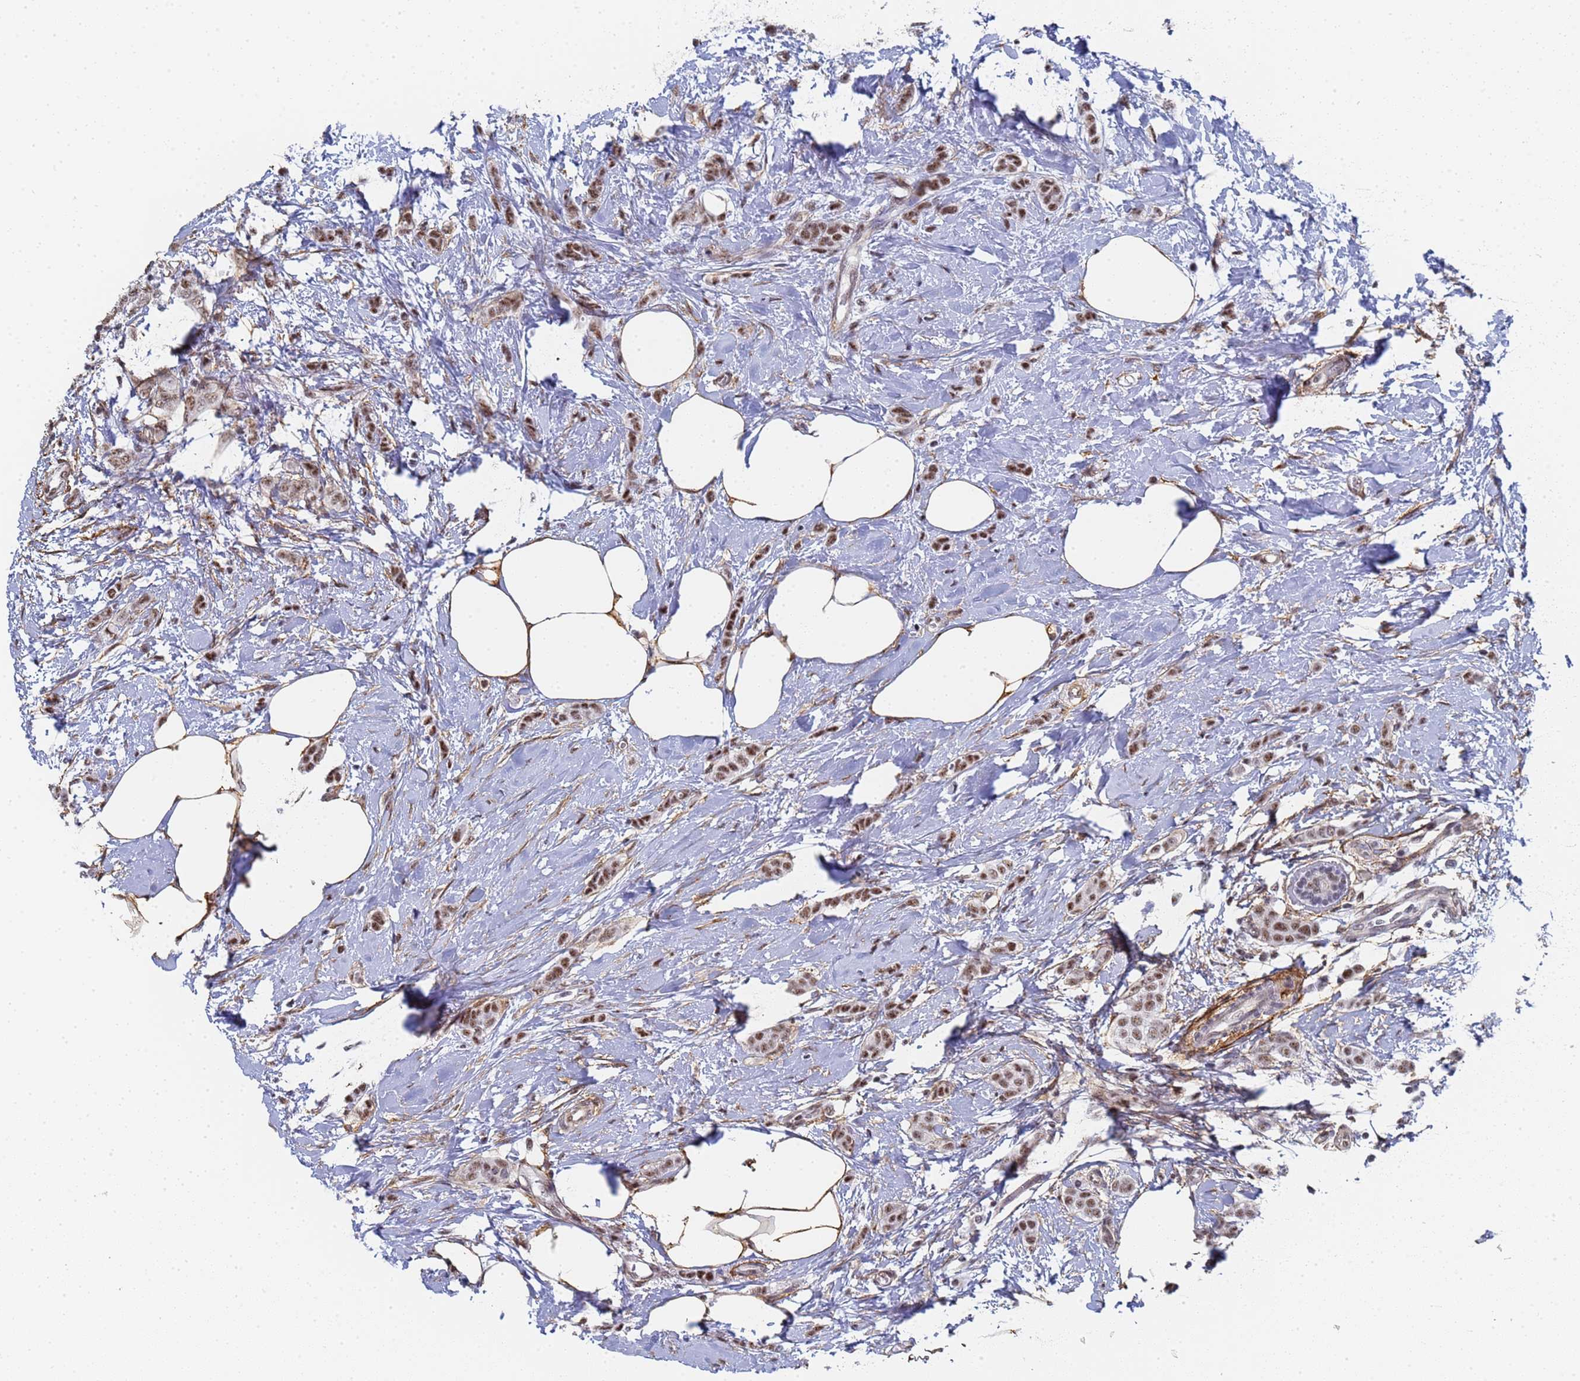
{"staining": {"intensity": "moderate", "quantity": ">75%", "location": "nuclear"}, "tissue": "breast cancer", "cell_type": "Tumor cells", "image_type": "cancer", "snomed": [{"axis": "morphology", "description": "Duct carcinoma"}, {"axis": "topography", "description": "Breast"}], "caption": "Breast intraductal carcinoma was stained to show a protein in brown. There is medium levels of moderate nuclear expression in approximately >75% of tumor cells.", "gene": "PRRT4", "patient": {"sex": "female", "age": 72}}